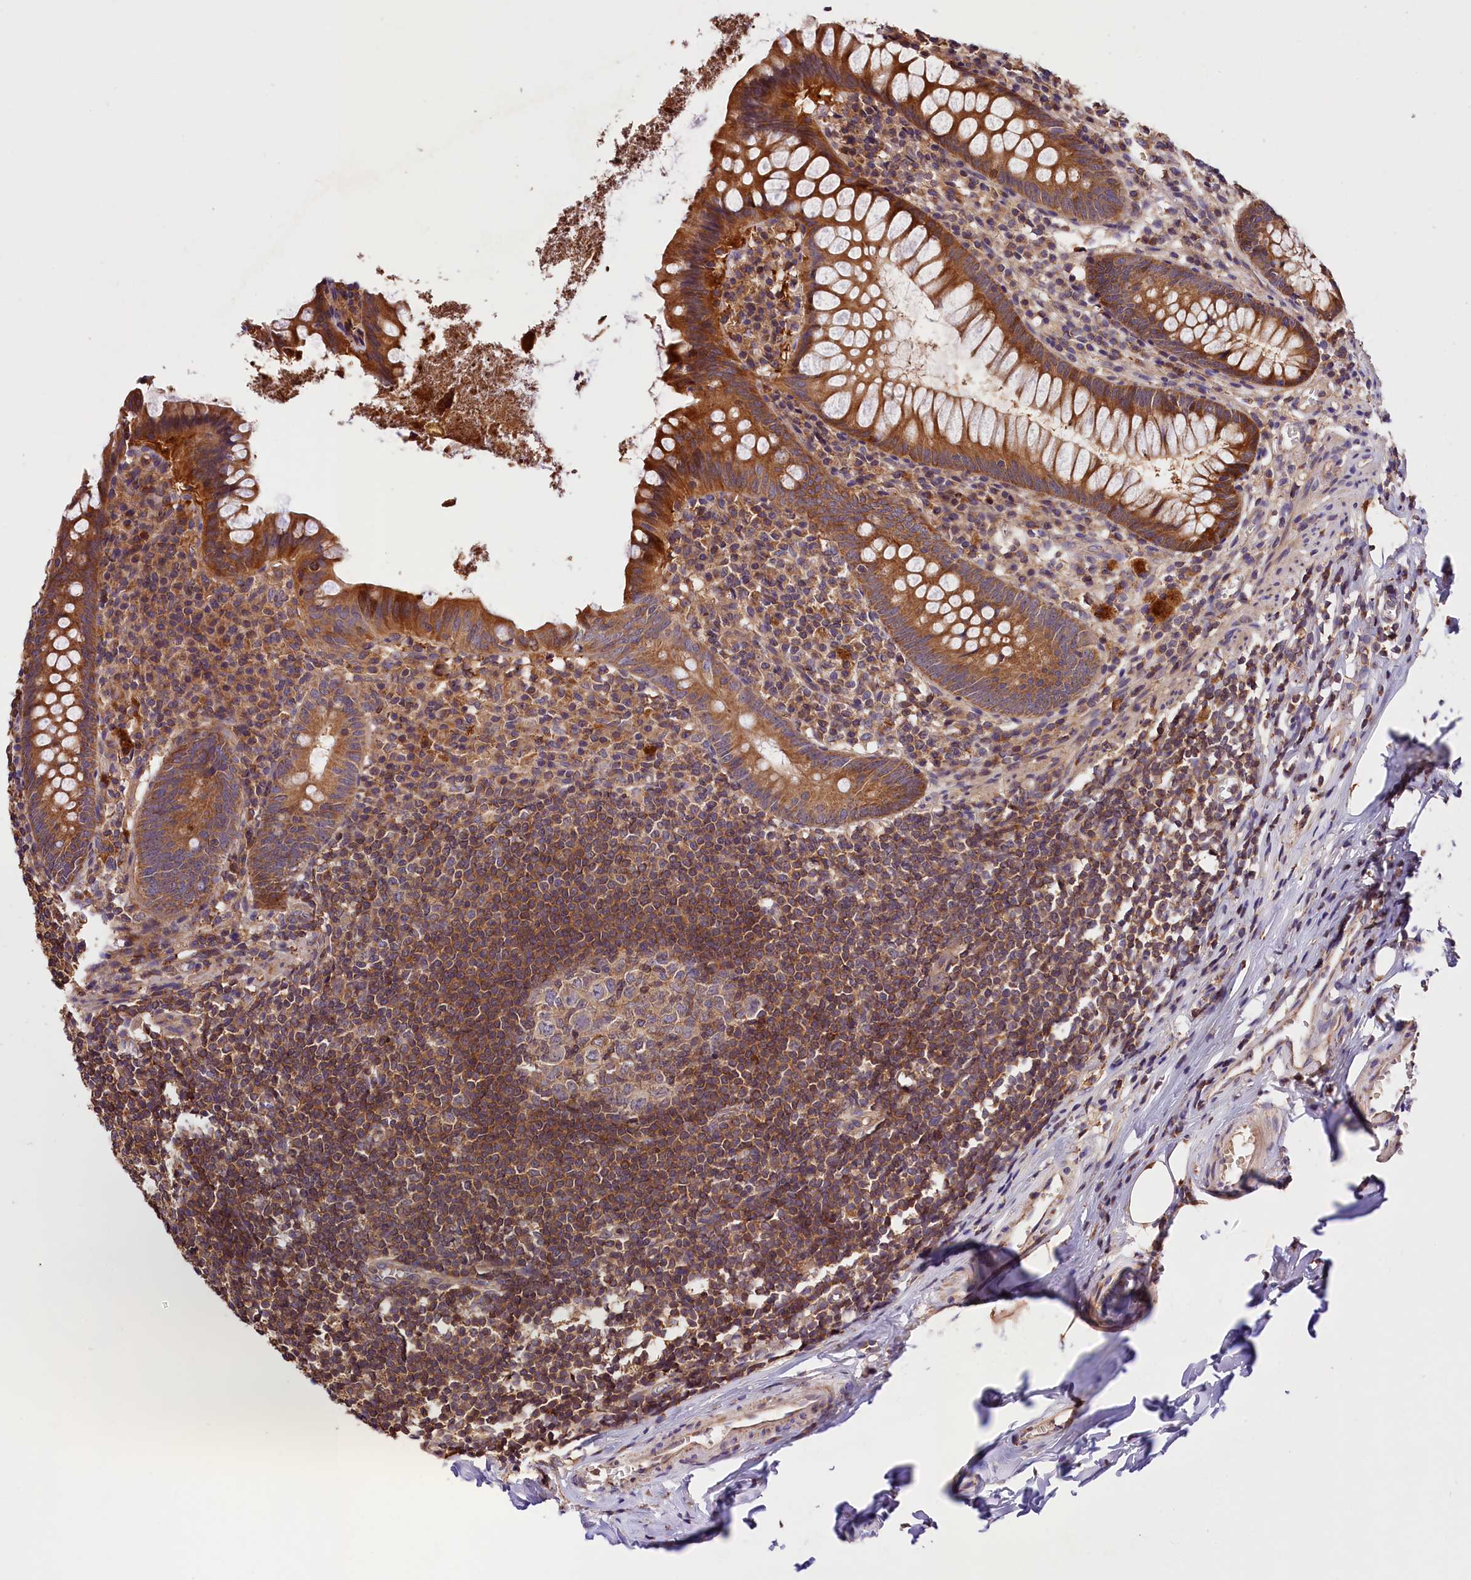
{"staining": {"intensity": "moderate", "quantity": ">75%", "location": "cytoplasmic/membranous"}, "tissue": "appendix", "cell_type": "Glandular cells", "image_type": "normal", "snomed": [{"axis": "morphology", "description": "Normal tissue, NOS"}, {"axis": "topography", "description": "Appendix"}], "caption": "The immunohistochemical stain shows moderate cytoplasmic/membranous staining in glandular cells of unremarkable appendix.", "gene": "KPTN", "patient": {"sex": "female", "age": 51}}